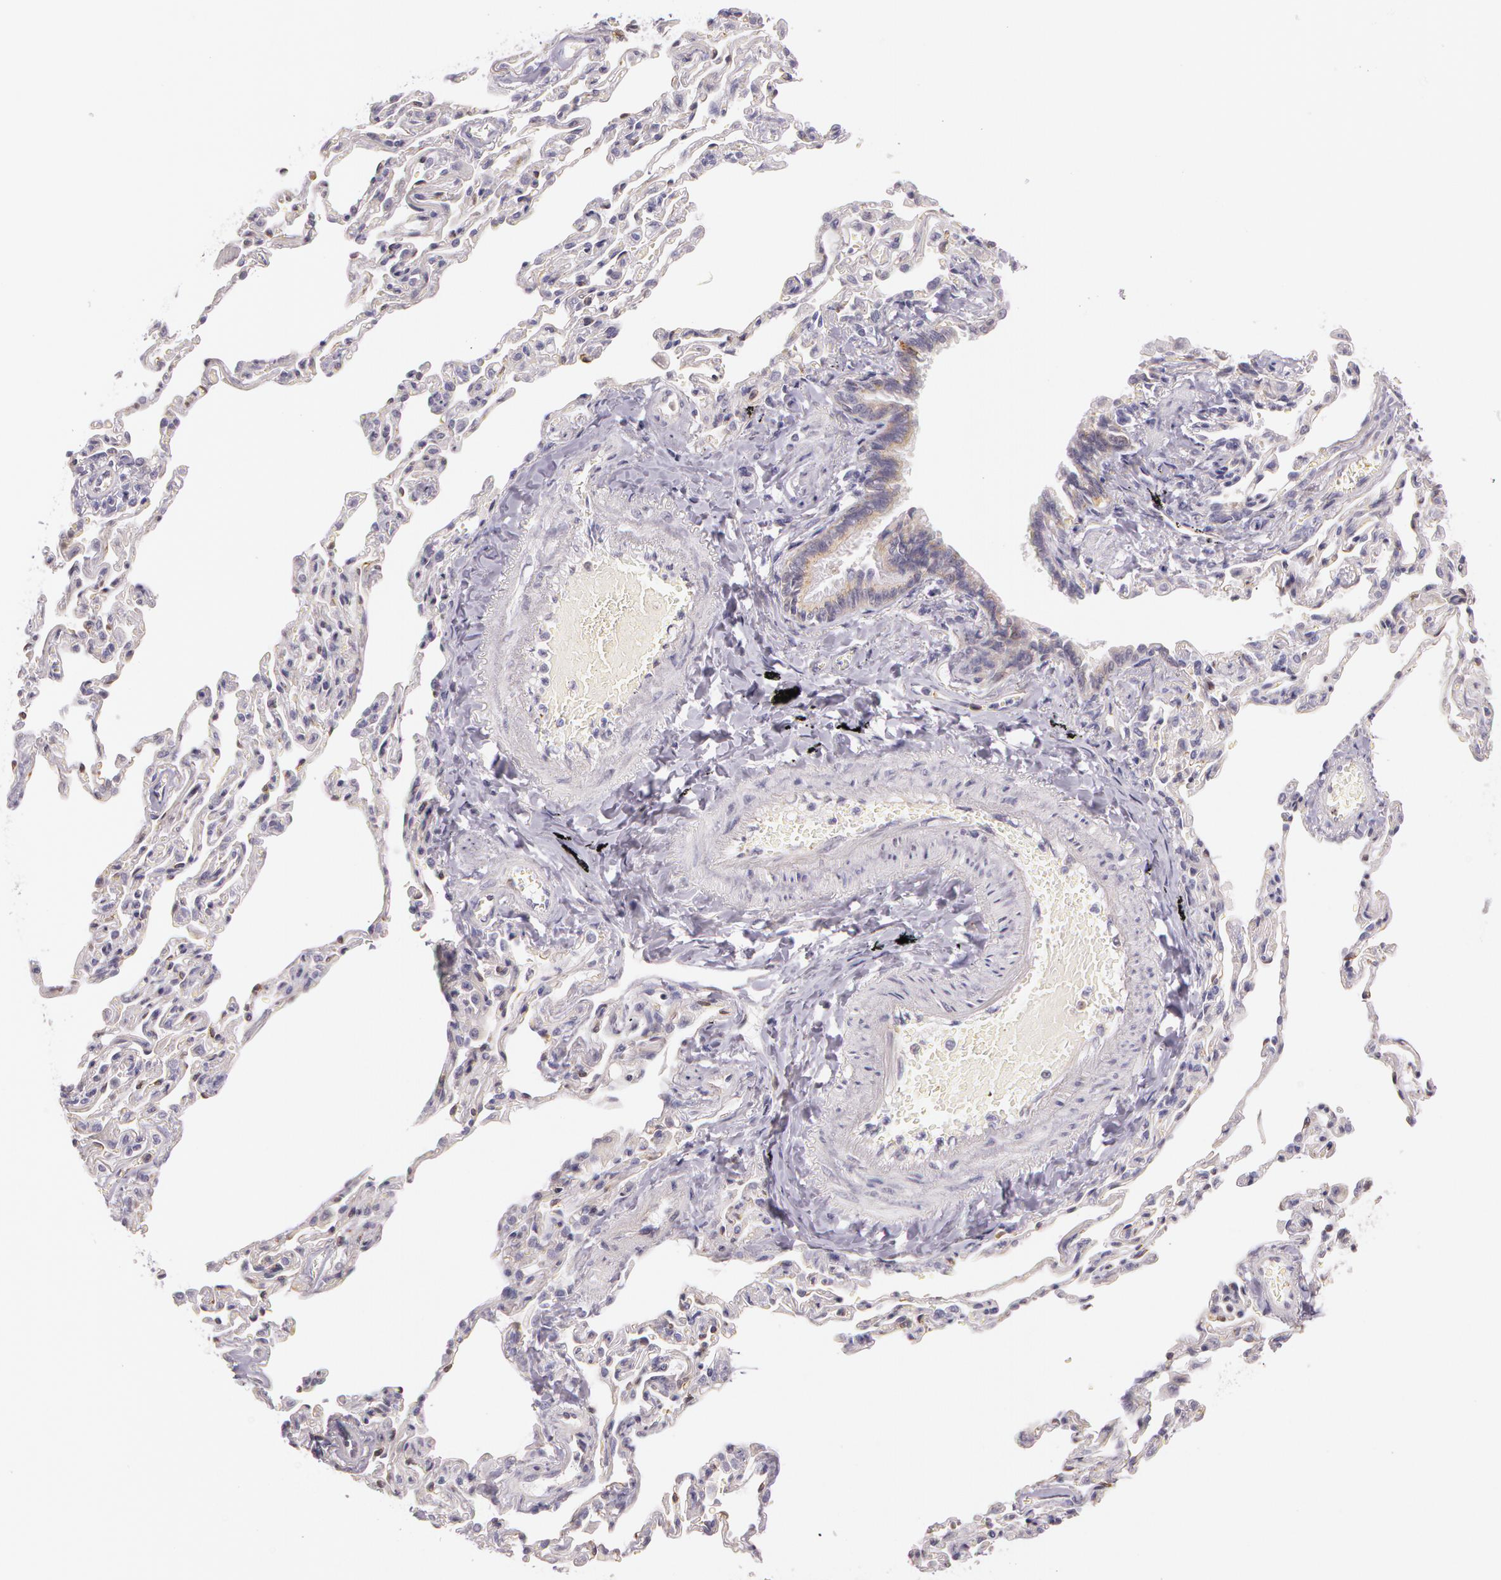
{"staining": {"intensity": "weak", "quantity": "25%-75%", "location": "cytoplasmic/membranous"}, "tissue": "bronchus", "cell_type": "Respiratory epithelial cells", "image_type": "normal", "snomed": [{"axis": "morphology", "description": "Normal tissue, NOS"}, {"axis": "topography", "description": "Cartilage tissue"}, {"axis": "topography", "description": "Bronchus"}, {"axis": "topography", "description": "Lung"}], "caption": "High-power microscopy captured an IHC micrograph of unremarkable bronchus, revealing weak cytoplasmic/membranous positivity in about 25%-75% of respiratory epithelial cells.", "gene": "APP", "patient": {"sex": "male", "age": 64}}